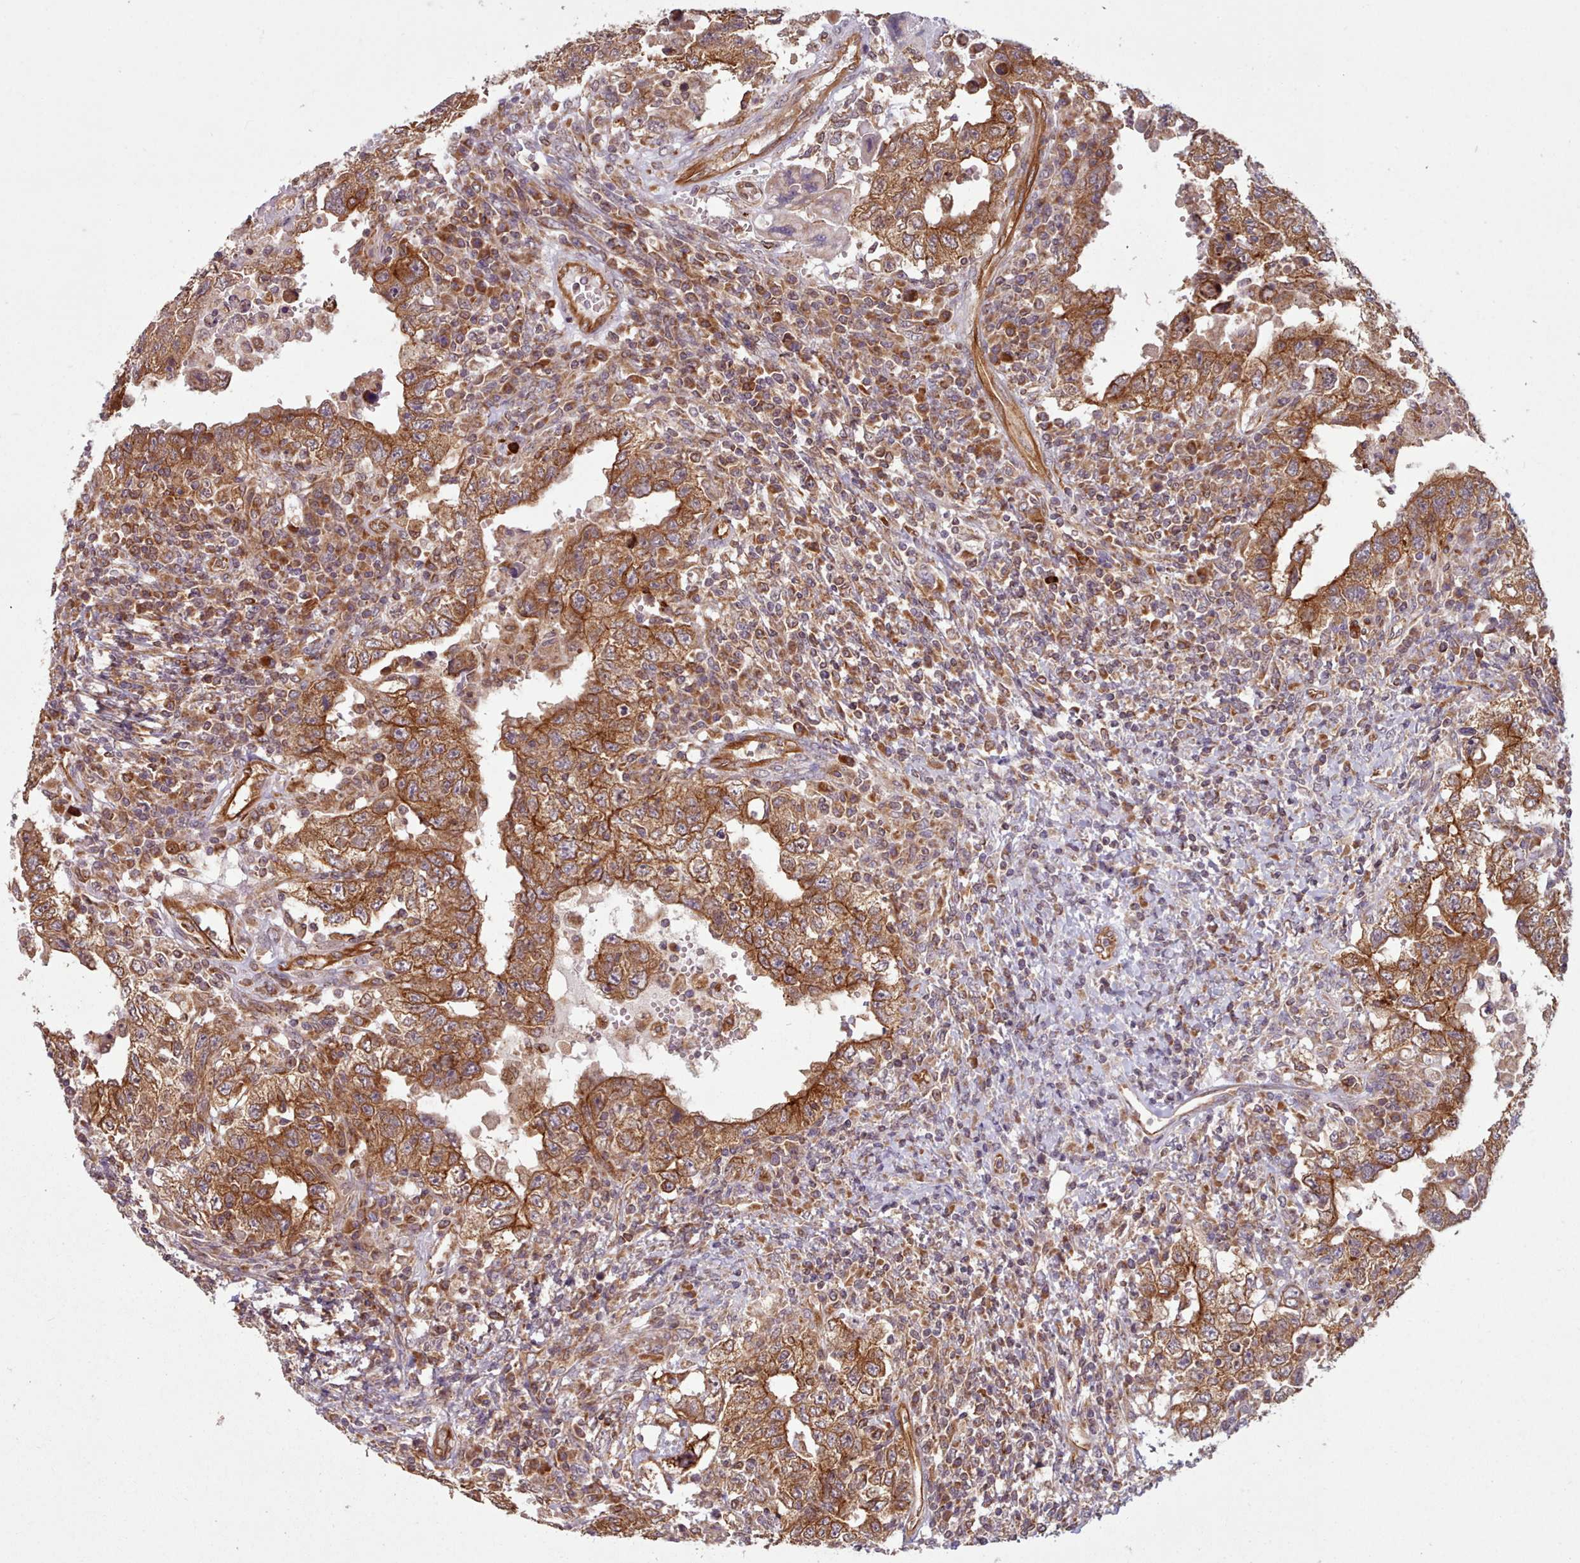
{"staining": {"intensity": "strong", "quantity": ">75%", "location": "cytoplasmic/membranous"}, "tissue": "testis cancer", "cell_type": "Tumor cells", "image_type": "cancer", "snomed": [{"axis": "morphology", "description": "Carcinoma, Embryonal, NOS"}, {"axis": "topography", "description": "Testis"}], "caption": "Immunohistochemical staining of testis embryonal carcinoma demonstrates high levels of strong cytoplasmic/membranous protein expression in approximately >75% of tumor cells. (Stains: DAB in brown, nuclei in blue, Microscopy: brightfield microscopy at high magnification).", "gene": "CRYBG1", "patient": {"sex": "male", "age": 26}}